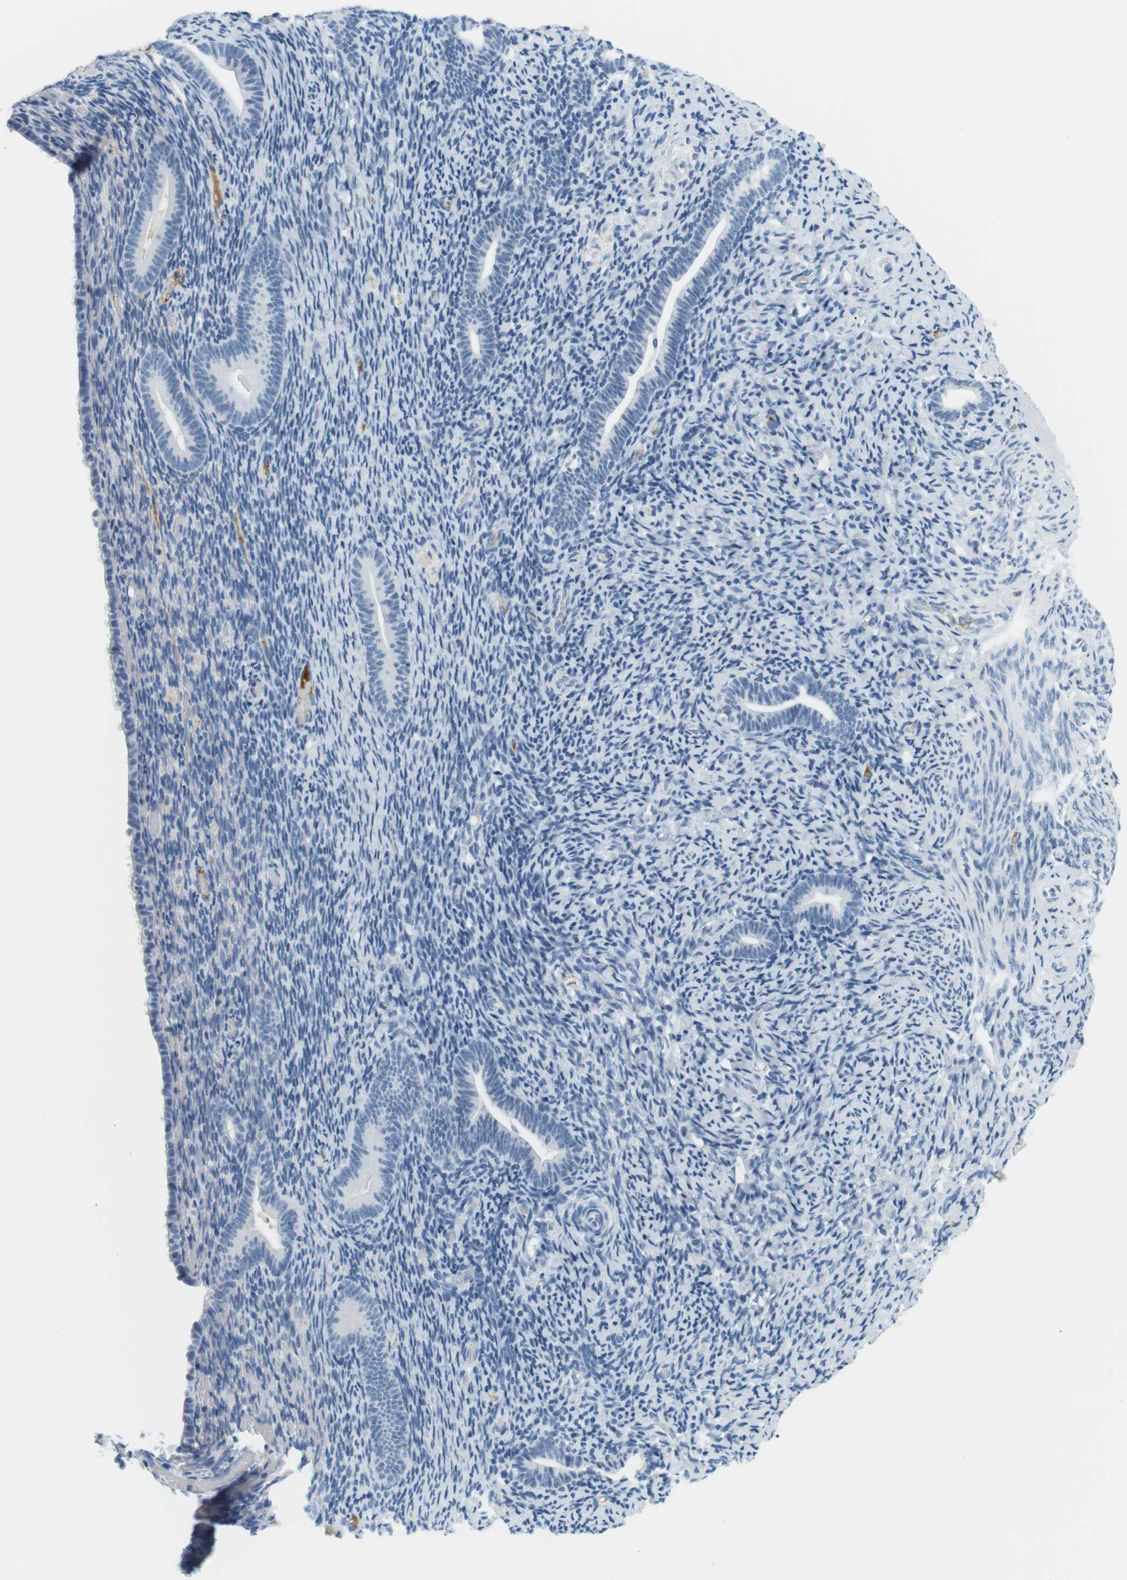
{"staining": {"intensity": "negative", "quantity": "none", "location": "none"}, "tissue": "endometrium", "cell_type": "Cells in endometrial stroma", "image_type": "normal", "snomed": [{"axis": "morphology", "description": "Normal tissue, NOS"}, {"axis": "topography", "description": "Endometrium"}], "caption": "A high-resolution histopathology image shows immunohistochemistry (IHC) staining of unremarkable endometrium, which shows no significant positivity in cells in endometrial stroma. The staining is performed using DAB brown chromogen with nuclei counter-stained in using hematoxylin.", "gene": "APOB", "patient": {"sex": "female", "age": 51}}